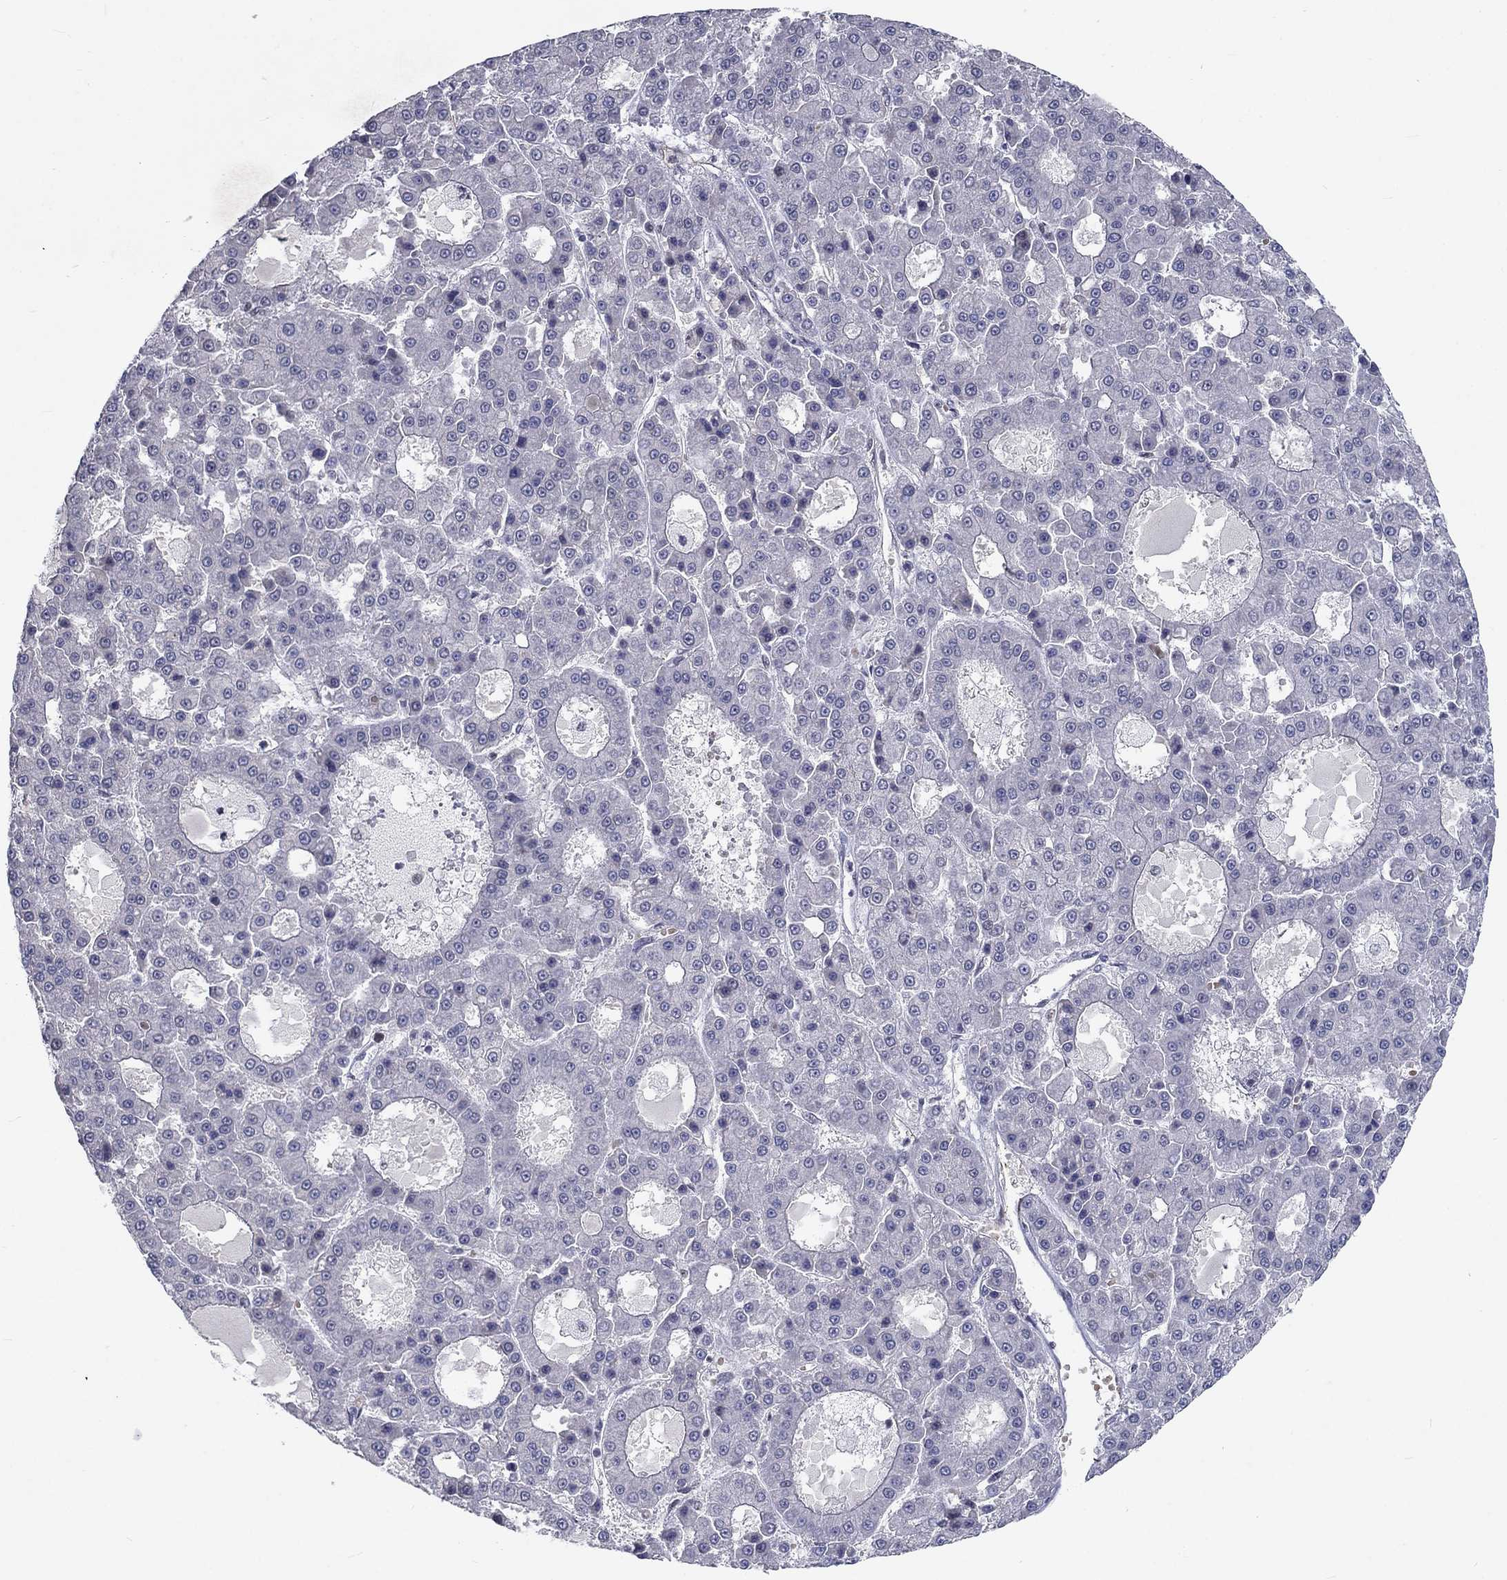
{"staining": {"intensity": "negative", "quantity": "none", "location": "none"}, "tissue": "liver cancer", "cell_type": "Tumor cells", "image_type": "cancer", "snomed": [{"axis": "morphology", "description": "Carcinoma, Hepatocellular, NOS"}, {"axis": "topography", "description": "Liver"}], "caption": "Hepatocellular carcinoma (liver) stained for a protein using IHC reveals no positivity tumor cells.", "gene": "ZBED1", "patient": {"sex": "male", "age": 70}}